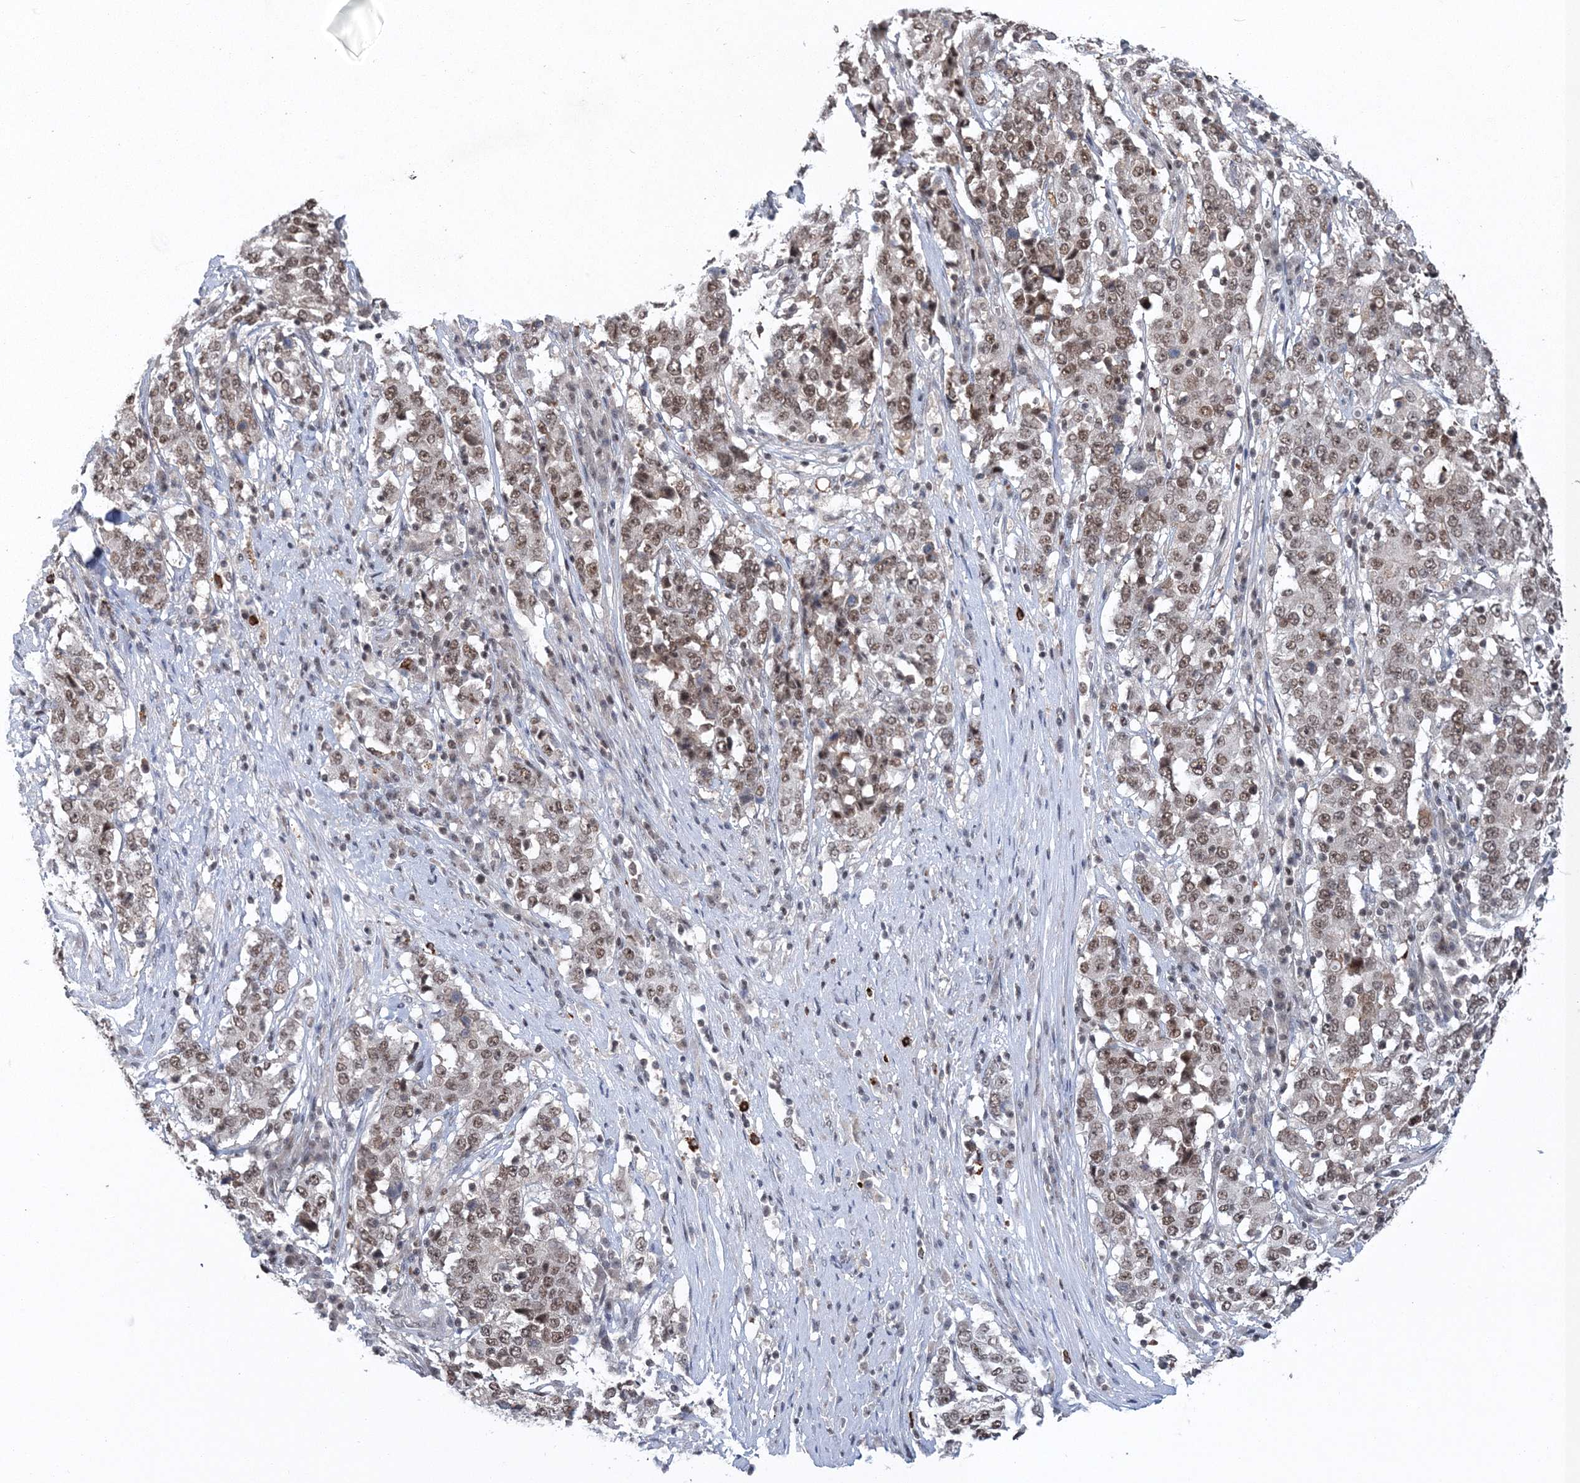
{"staining": {"intensity": "moderate", "quantity": ">75%", "location": "nuclear"}, "tissue": "stomach cancer", "cell_type": "Tumor cells", "image_type": "cancer", "snomed": [{"axis": "morphology", "description": "Adenocarcinoma, NOS"}, {"axis": "topography", "description": "Stomach"}], "caption": "Protein analysis of stomach cancer (adenocarcinoma) tissue reveals moderate nuclear staining in about >75% of tumor cells.", "gene": "PDS5A", "patient": {"sex": "male", "age": 59}}